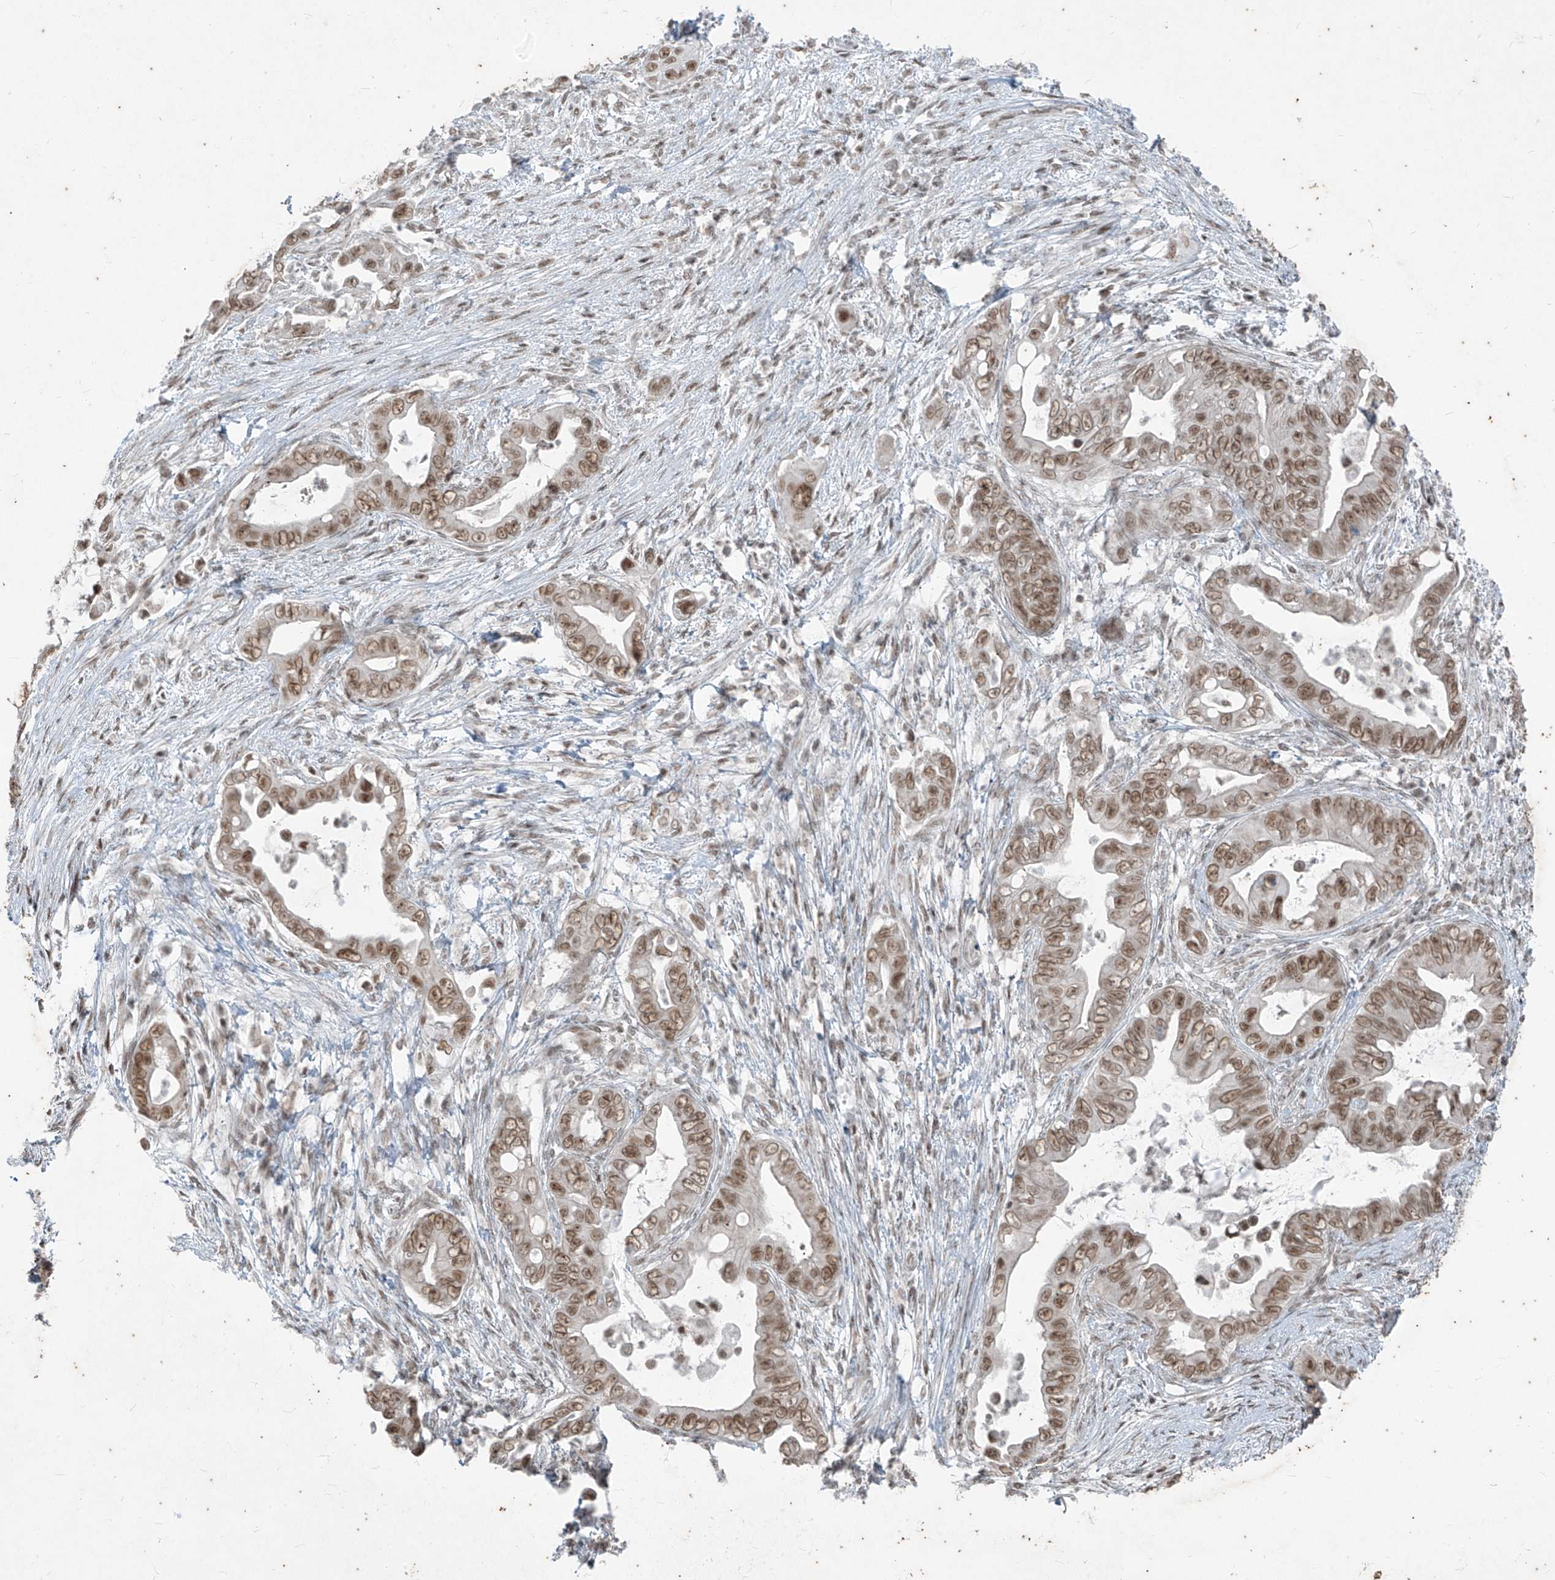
{"staining": {"intensity": "moderate", "quantity": ">75%", "location": "nuclear"}, "tissue": "pancreatic cancer", "cell_type": "Tumor cells", "image_type": "cancer", "snomed": [{"axis": "morphology", "description": "Adenocarcinoma, NOS"}, {"axis": "topography", "description": "Pancreas"}], "caption": "Protein staining of adenocarcinoma (pancreatic) tissue shows moderate nuclear expression in about >75% of tumor cells.", "gene": "ZNF354B", "patient": {"sex": "male", "age": 75}}